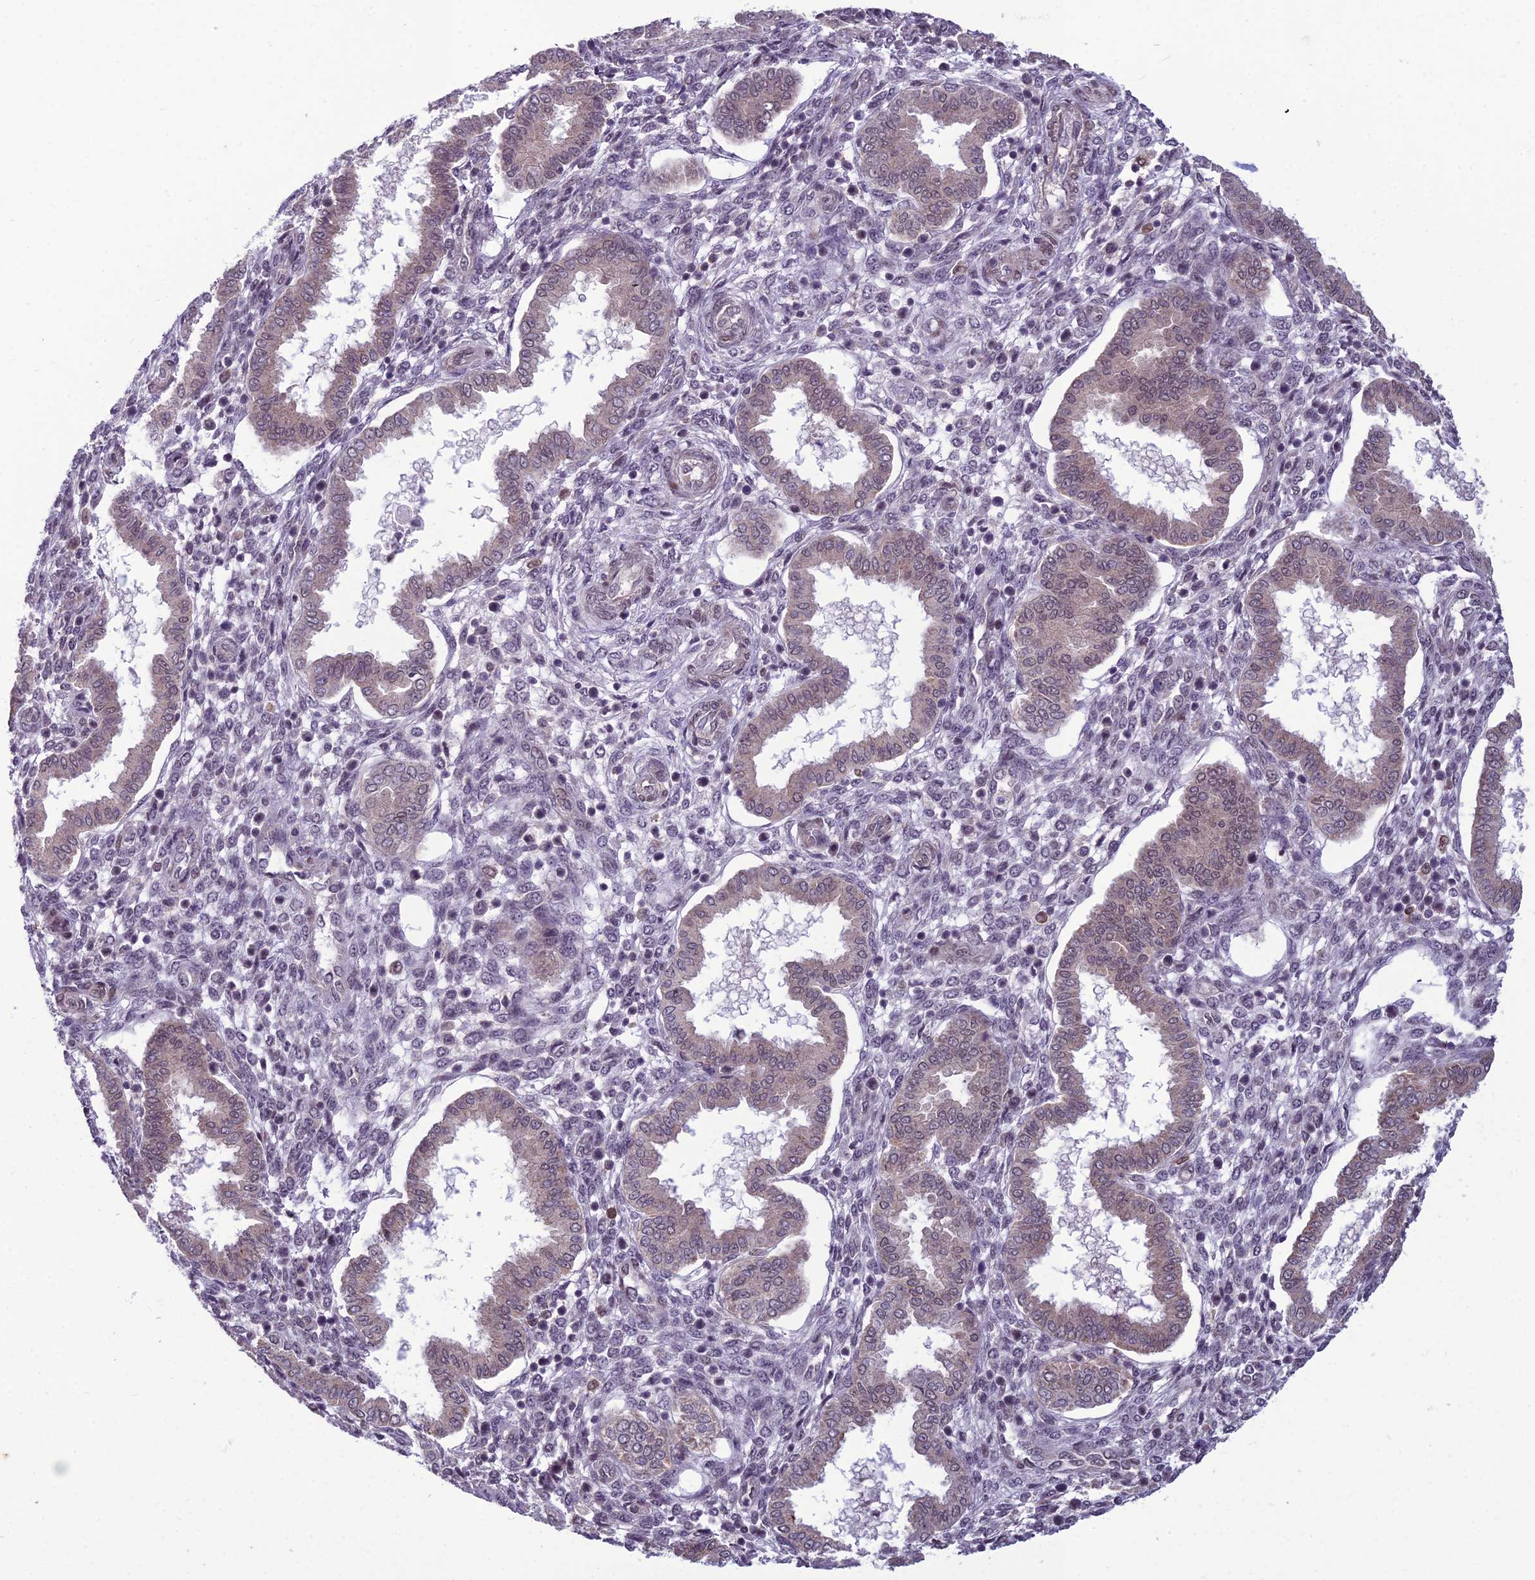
{"staining": {"intensity": "weak", "quantity": "<25%", "location": "nuclear"}, "tissue": "endometrium", "cell_type": "Cells in endometrial stroma", "image_type": "normal", "snomed": [{"axis": "morphology", "description": "Normal tissue, NOS"}, {"axis": "topography", "description": "Endometrium"}], "caption": "Cells in endometrial stroma show no significant protein expression in benign endometrium.", "gene": "FBRS", "patient": {"sex": "female", "age": 24}}